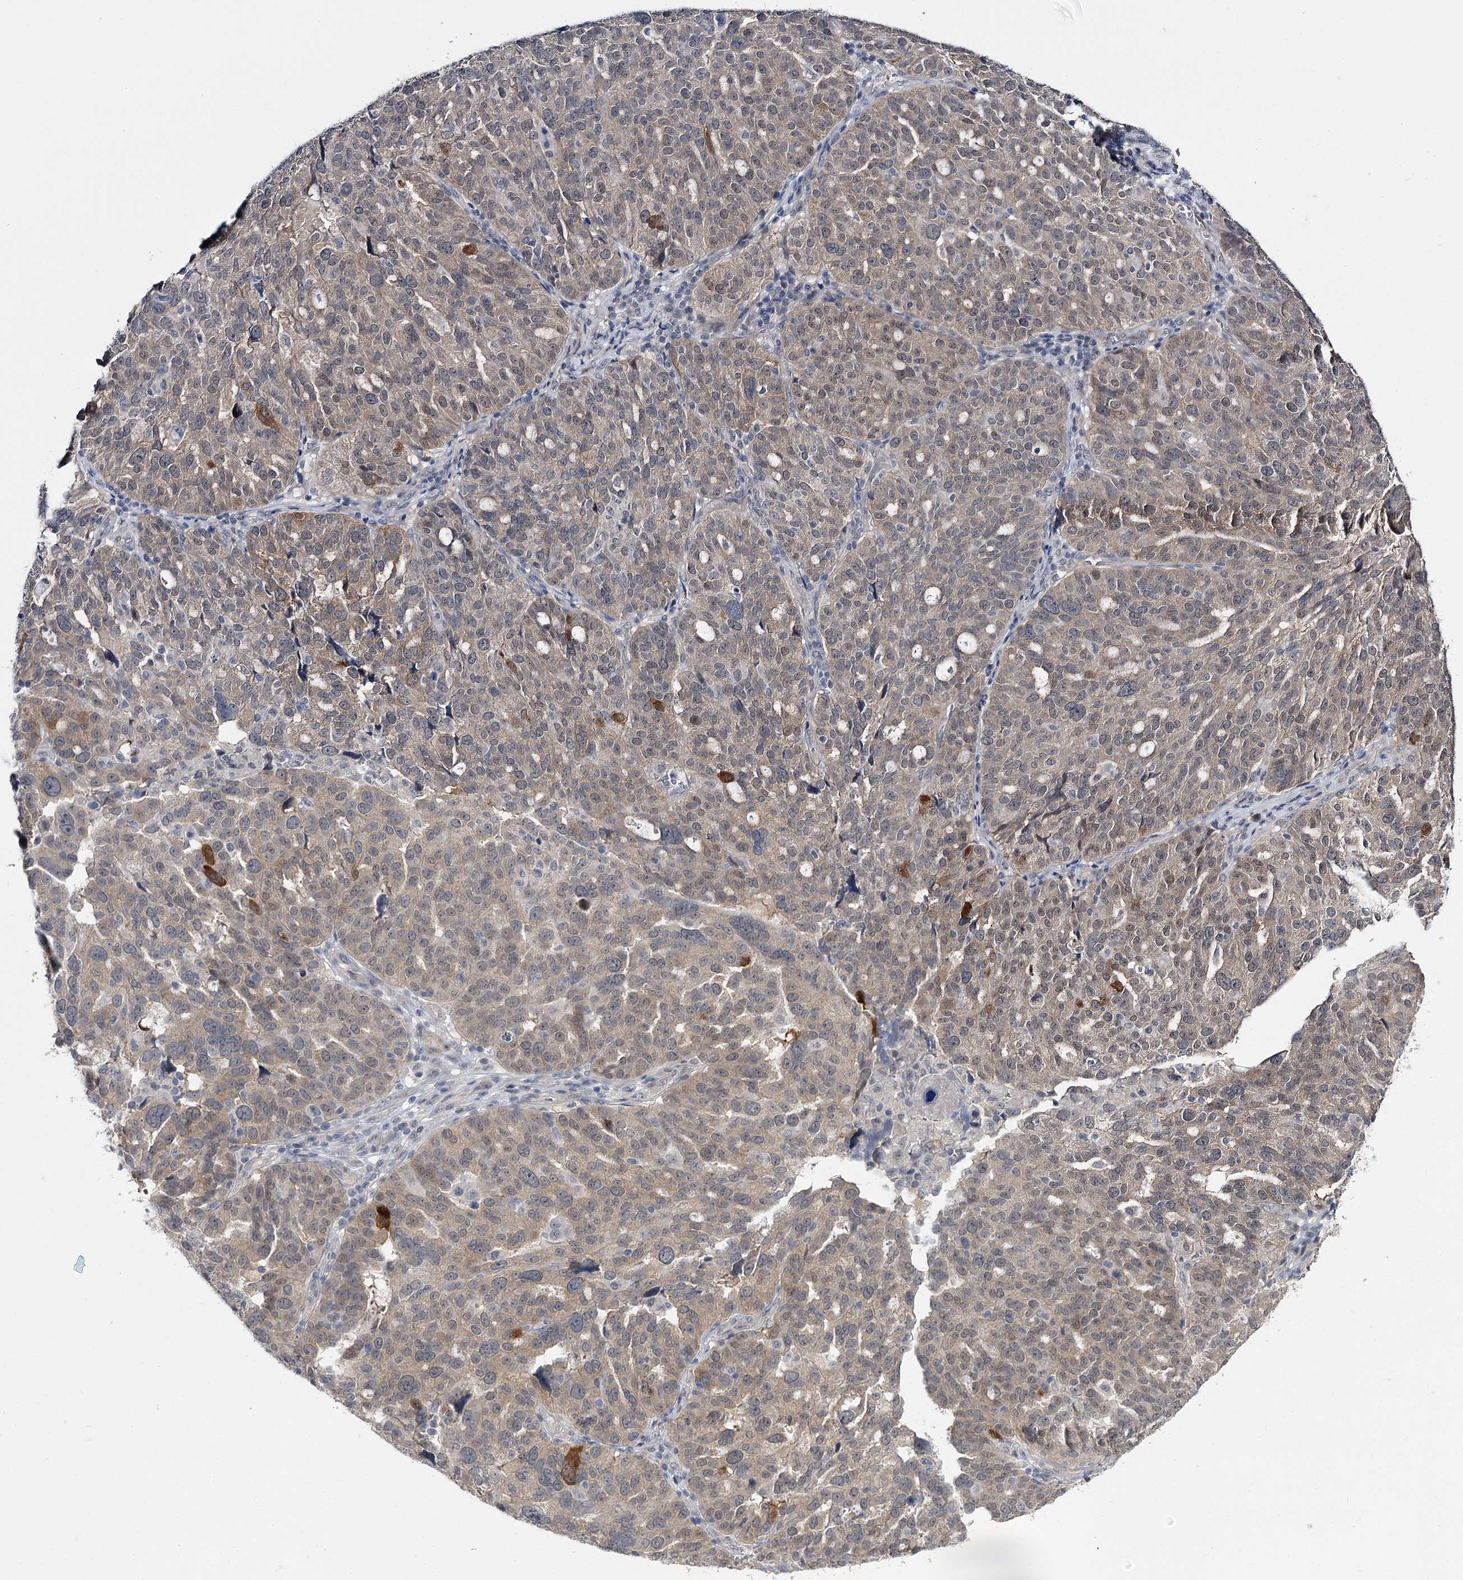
{"staining": {"intensity": "moderate", "quantity": "<25%", "location": "cytoplasmic/membranous"}, "tissue": "ovarian cancer", "cell_type": "Tumor cells", "image_type": "cancer", "snomed": [{"axis": "morphology", "description": "Cystadenocarcinoma, serous, NOS"}, {"axis": "topography", "description": "Ovary"}], "caption": "Immunohistochemistry (IHC) histopathology image of serous cystadenocarcinoma (ovarian) stained for a protein (brown), which reveals low levels of moderate cytoplasmic/membranous positivity in approximately <25% of tumor cells.", "gene": "PHYHIPL", "patient": {"sex": "female", "age": 59}}